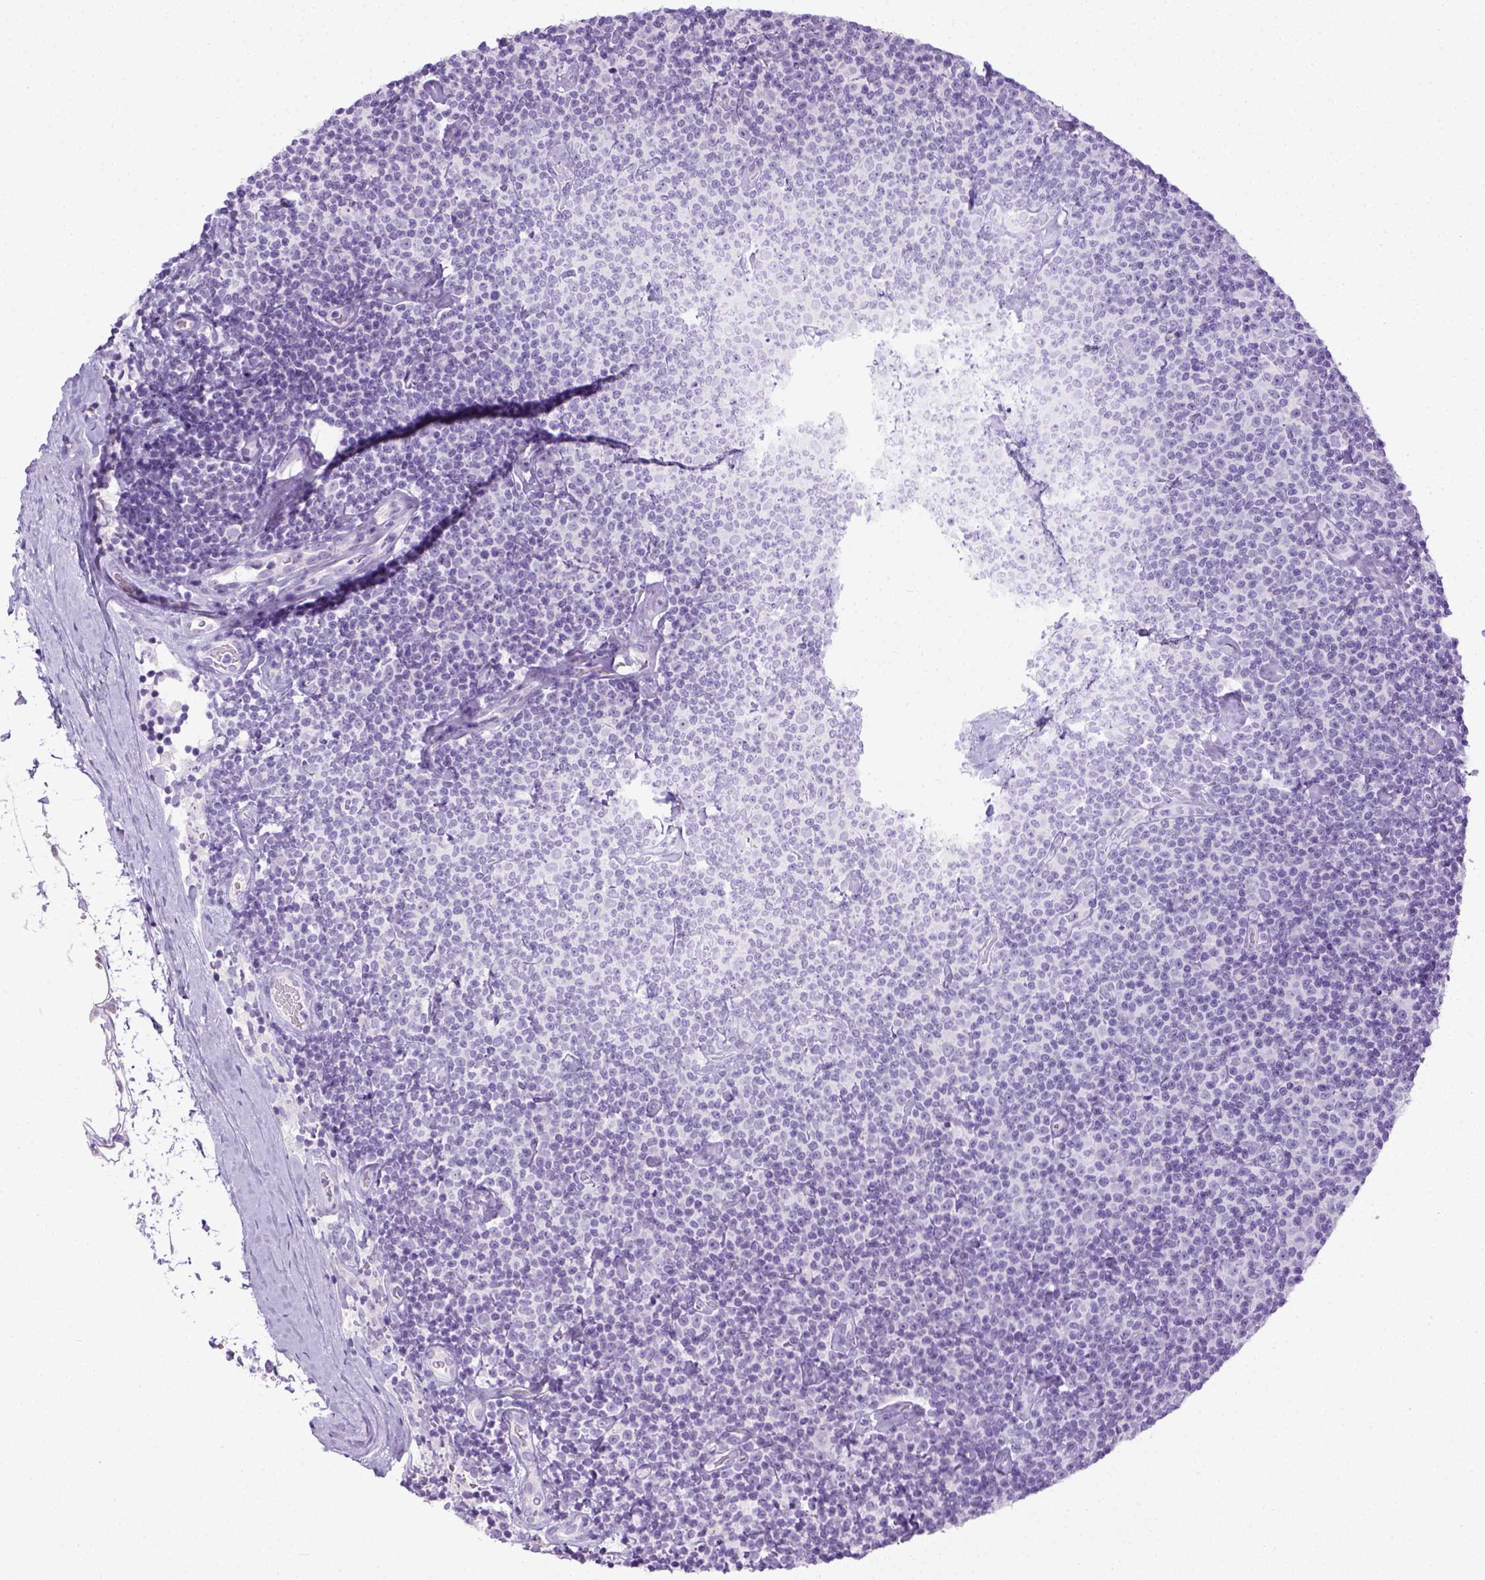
{"staining": {"intensity": "negative", "quantity": "none", "location": "none"}, "tissue": "lymphoma", "cell_type": "Tumor cells", "image_type": "cancer", "snomed": [{"axis": "morphology", "description": "Malignant lymphoma, non-Hodgkin's type, Low grade"}, {"axis": "topography", "description": "Lymph node"}], "caption": "This is an immunohistochemistry (IHC) micrograph of human malignant lymphoma, non-Hodgkin's type (low-grade). There is no positivity in tumor cells.", "gene": "LGSN", "patient": {"sex": "male", "age": 81}}